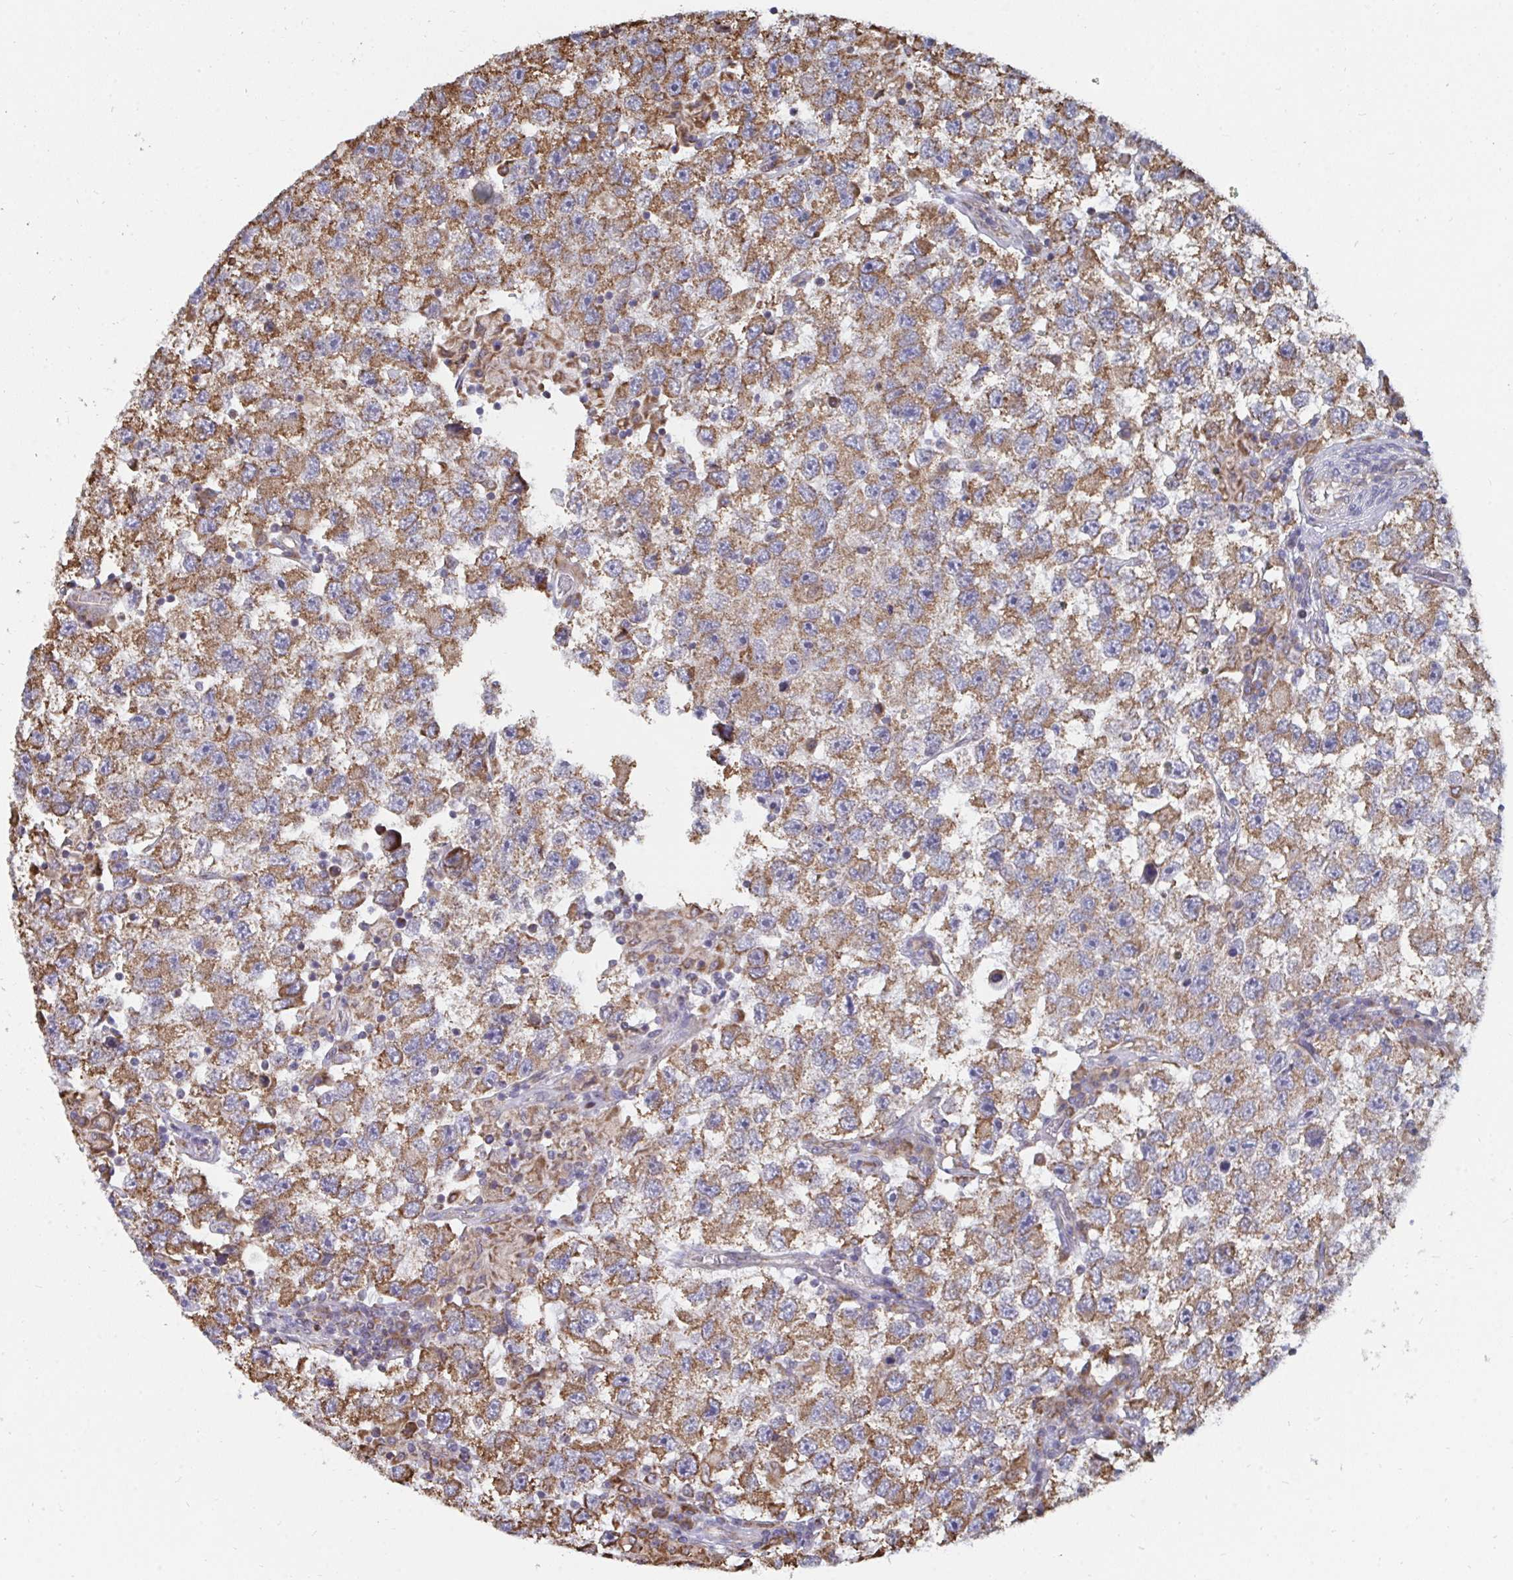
{"staining": {"intensity": "moderate", "quantity": ">75%", "location": "cytoplasmic/membranous"}, "tissue": "testis cancer", "cell_type": "Tumor cells", "image_type": "cancer", "snomed": [{"axis": "morphology", "description": "Seminoma, NOS"}, {"axis": "topography", "description": "Testis"}], "caption": "The micrograph demonstrates staining of testis seminoma, revealing moderate cytoplasmic/membranous protein staining (brown color) within tumor cells.", "gene": "ELAVL1", "patient": {"sex": "male", "age": 26}}